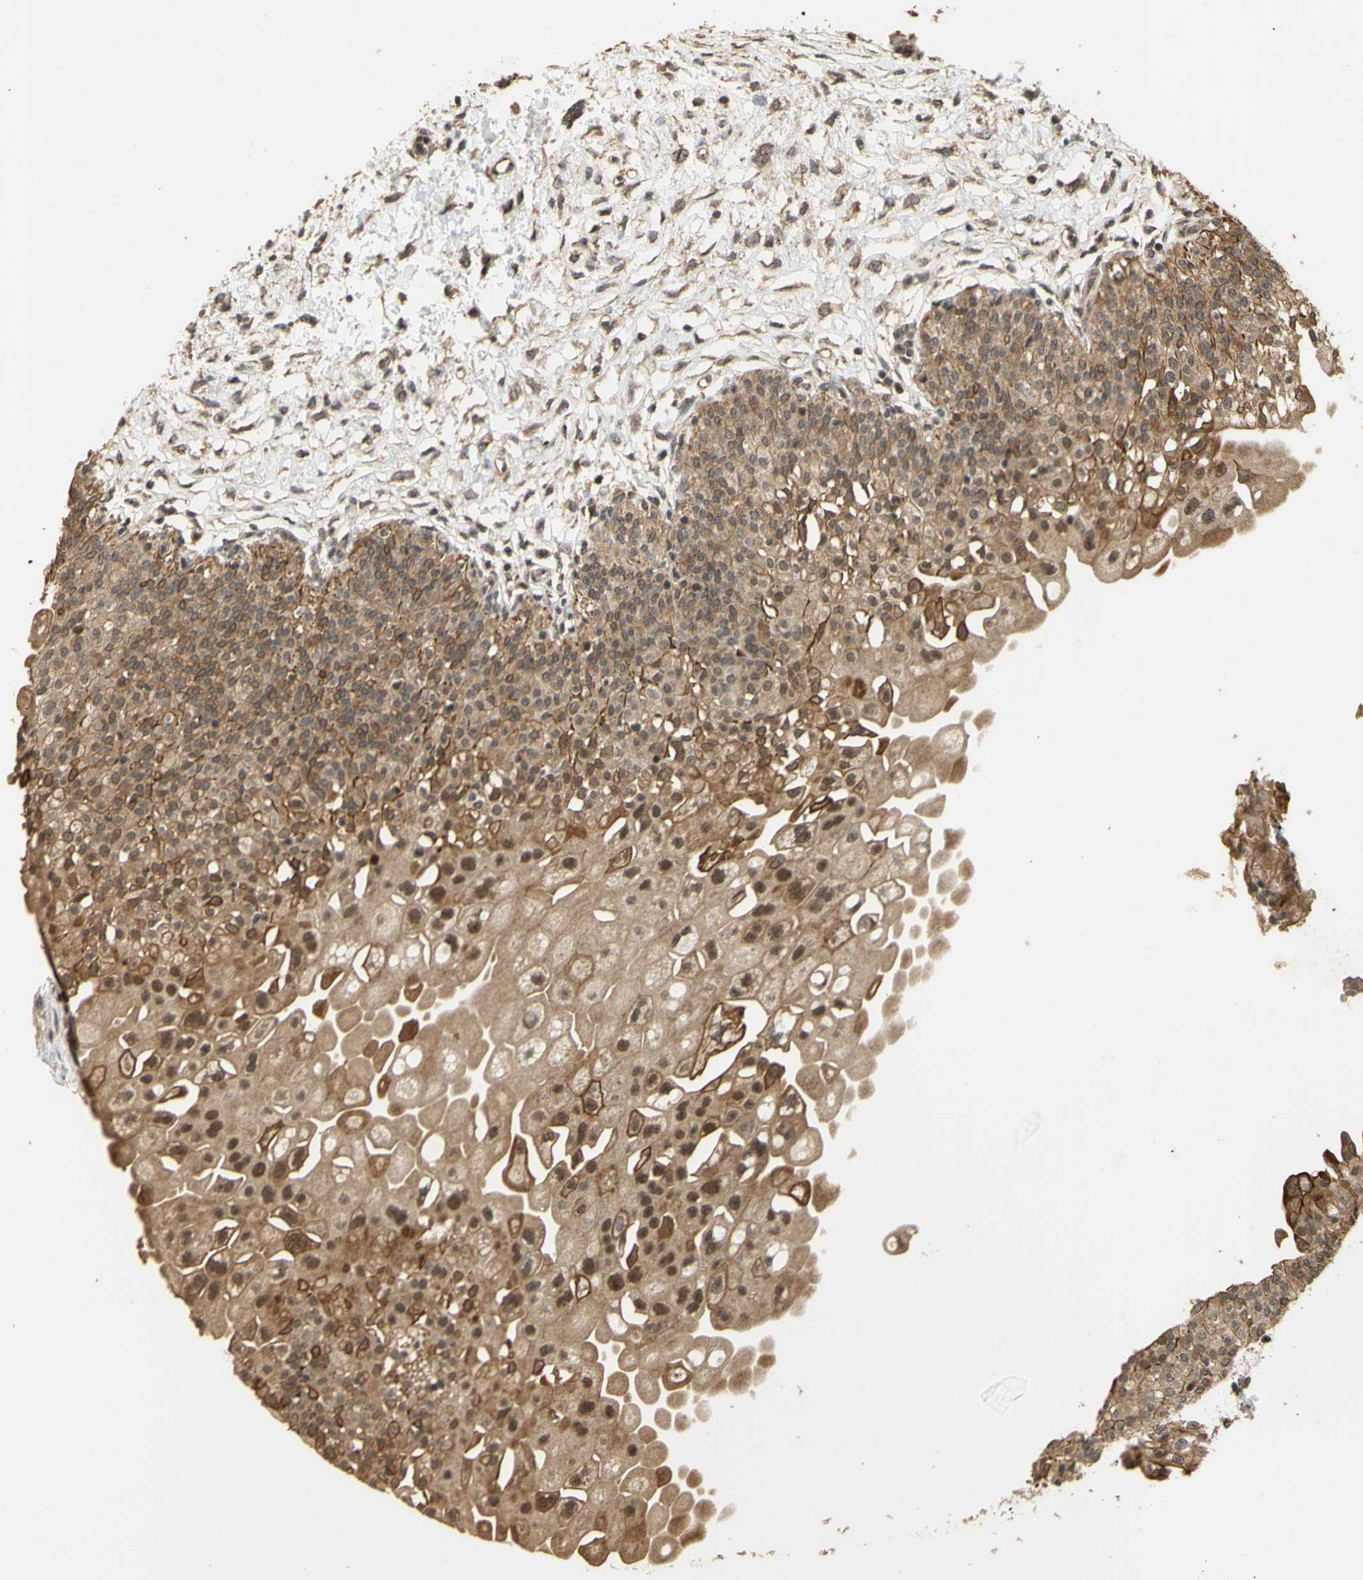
{"staining": {"intensity": "strong", "quantity": ">75%", "location": "cytoplasmic/membranous,nuclear"}, "tissue": "urinary bladder", "cell_type": "Urothelial cells", "image_type": "normal", "snomed": [{"axis": "morphology", "description": "Normal tissue, NOS"}, {"axis": "topography", "description": "Urinary bladder"}], "caption": "Immunohistochemistry (DAB (3,3'-diaminobenzidine)) staining of normal urinary bladder displays strong cytoplasmic/membranous,nuclear protein expression in about >75% of urothelial cells. (IHC, brightfield microscopy, high magnification).", "gene": "GTF2E2", "patient": {"sex": "male", "age": 55}}